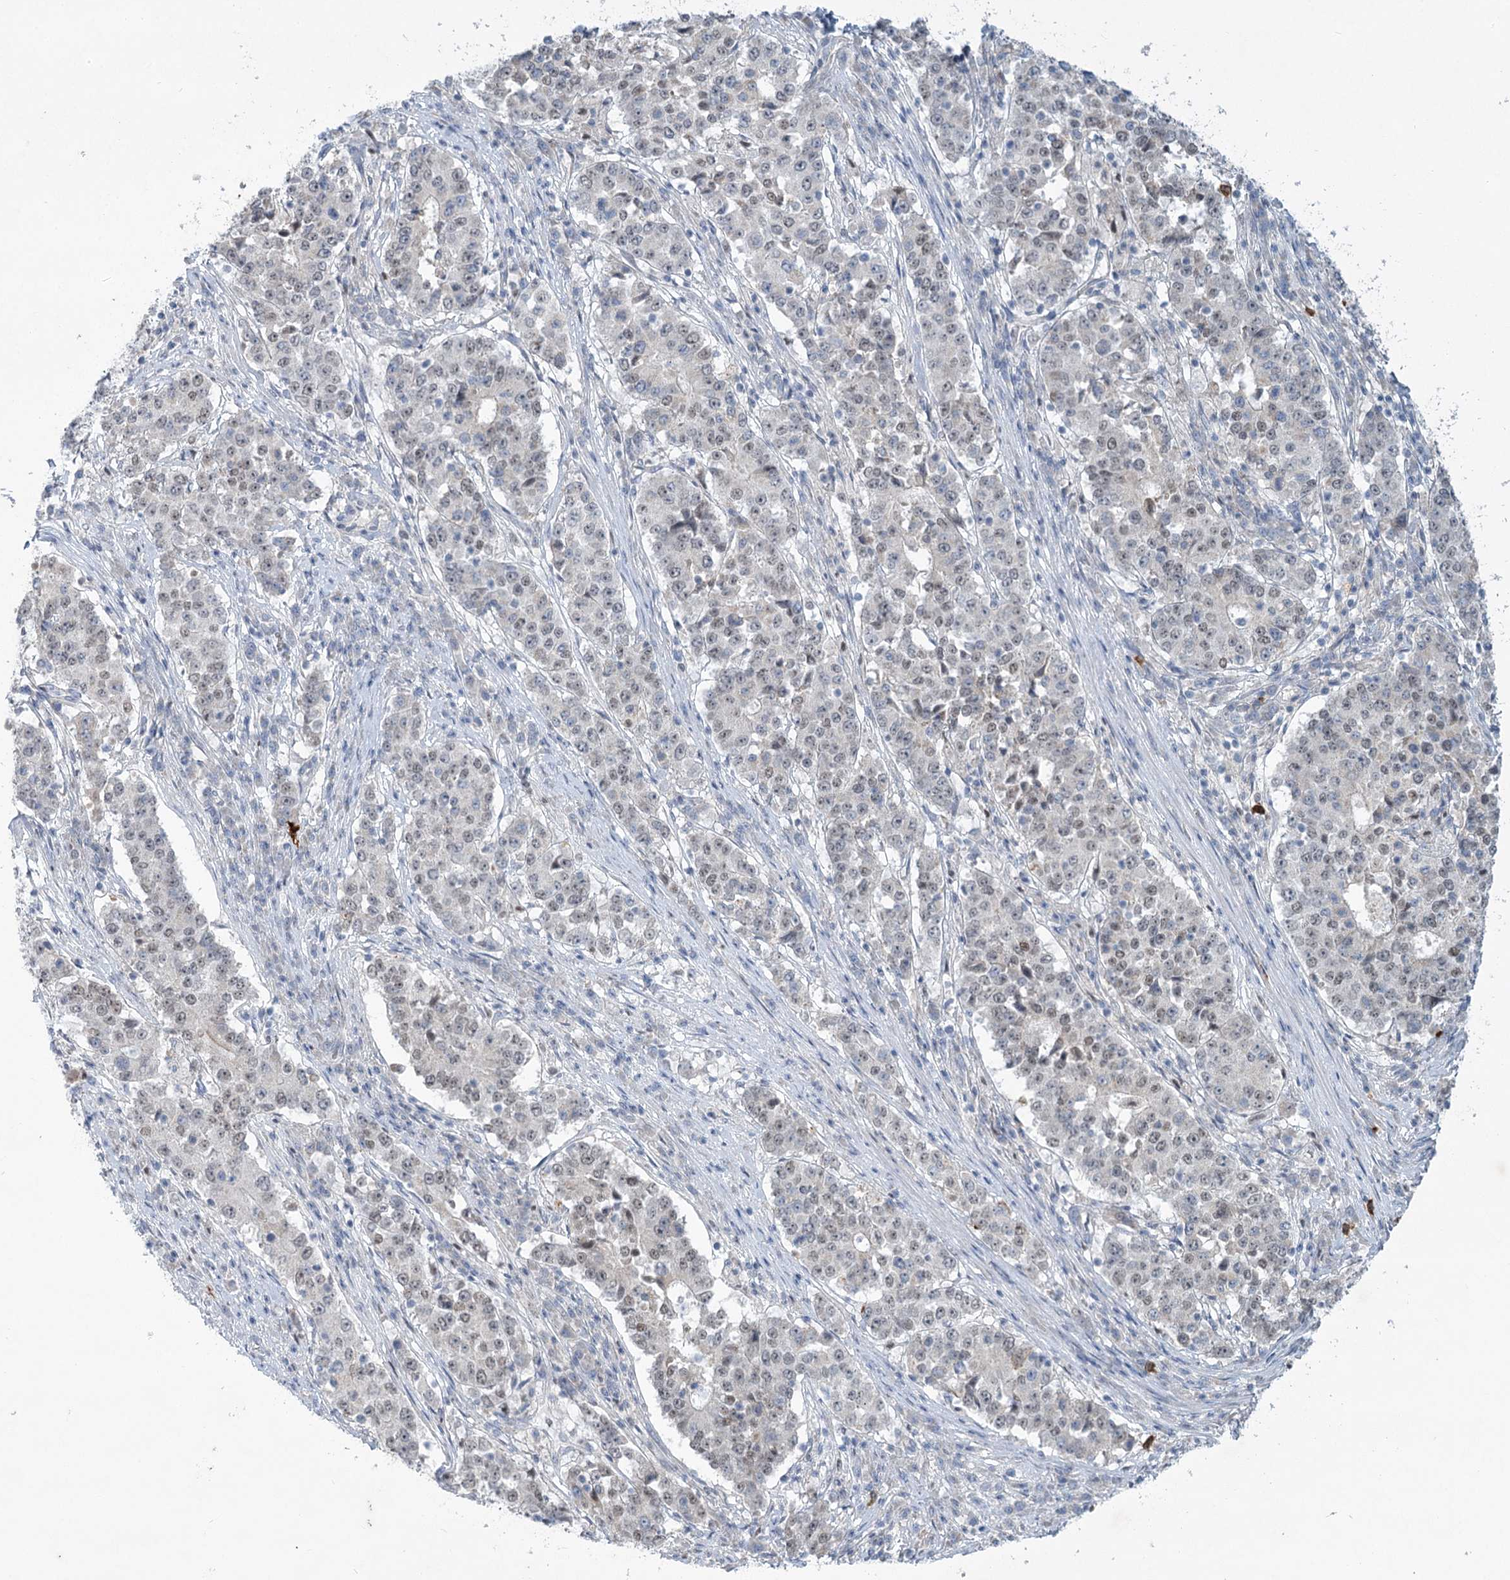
{"staining": {"intensity": "negative", "quantity": "none", "location": "none"}, "tissue": "stomach cancer", "cell_type": "Tumor cells", "image_type": "cancer", "snomed": [{"axis": "morphology", "description": "Adenocarcinoma, NOS"}, {"axis": "topography", "description": "Stomach"}], "caption": "Tumor cells are negative for brown protein staining in stomach adenocarcinoma. The staining was performed using DAB to visualize the protein expression in brown, while the nuclei were stained in blue with hematoxylin (Magnification: 20x).", "gene": "ABITRAM", "patient": {"sex": "male", "age": 59}}